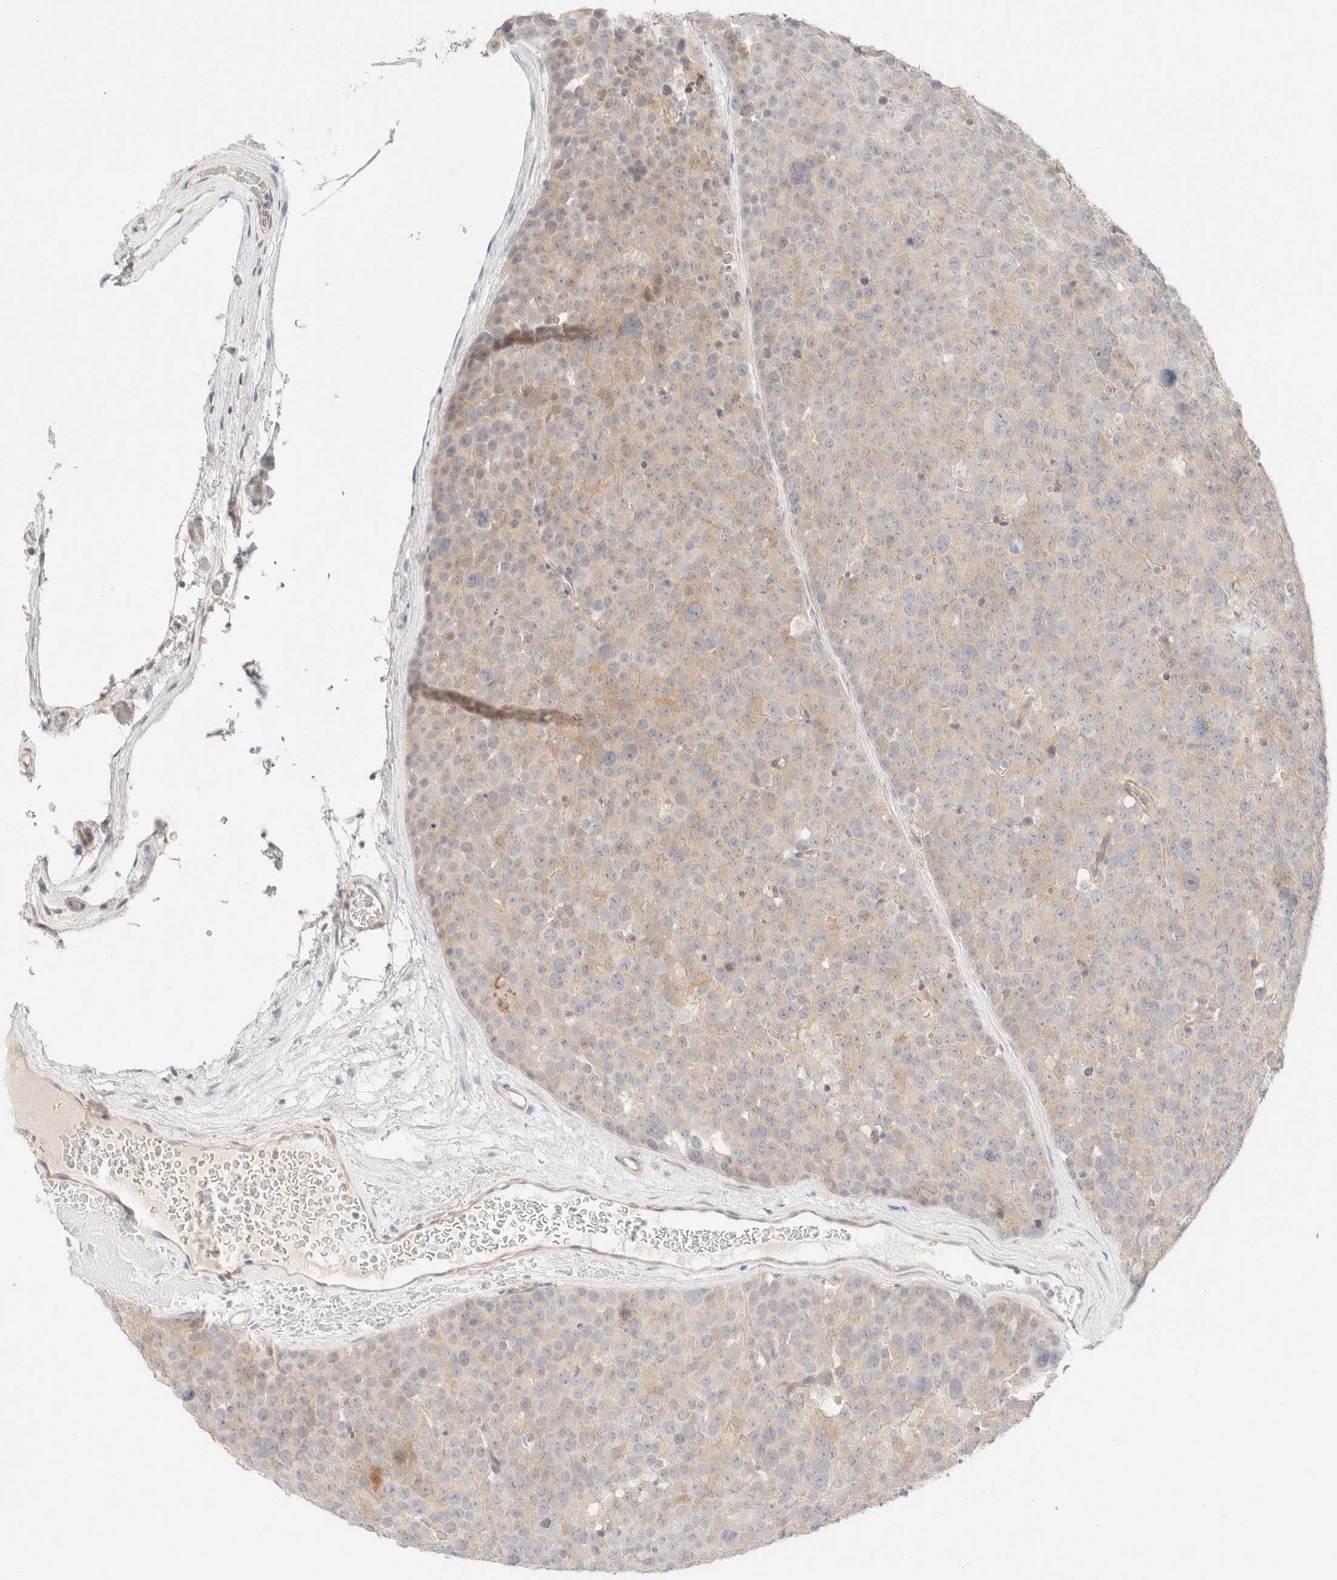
{"staining": {"intensity": "weak", "quantity": "<25%", "location": "cytoplasmic/membranous"}, "tissue": "testis cancer", "cell_type": "Tumor cells", "image_type": "cancer", "snomed": [{"axis": "morphology", "description": "Seminoma, NOS"}, {"axis": "topography", "description": "Testis"}], "caption": "The photomicrograph displays no staining of tumor cells in testis cancer. (DAB (3,3'-diaminobenzidine) immunohistochemistry (IHC) visualized using brightfield microscopy, high magnification).", "gene": "CSNK1E", "patient": {"sex": "male", "age": 71}}